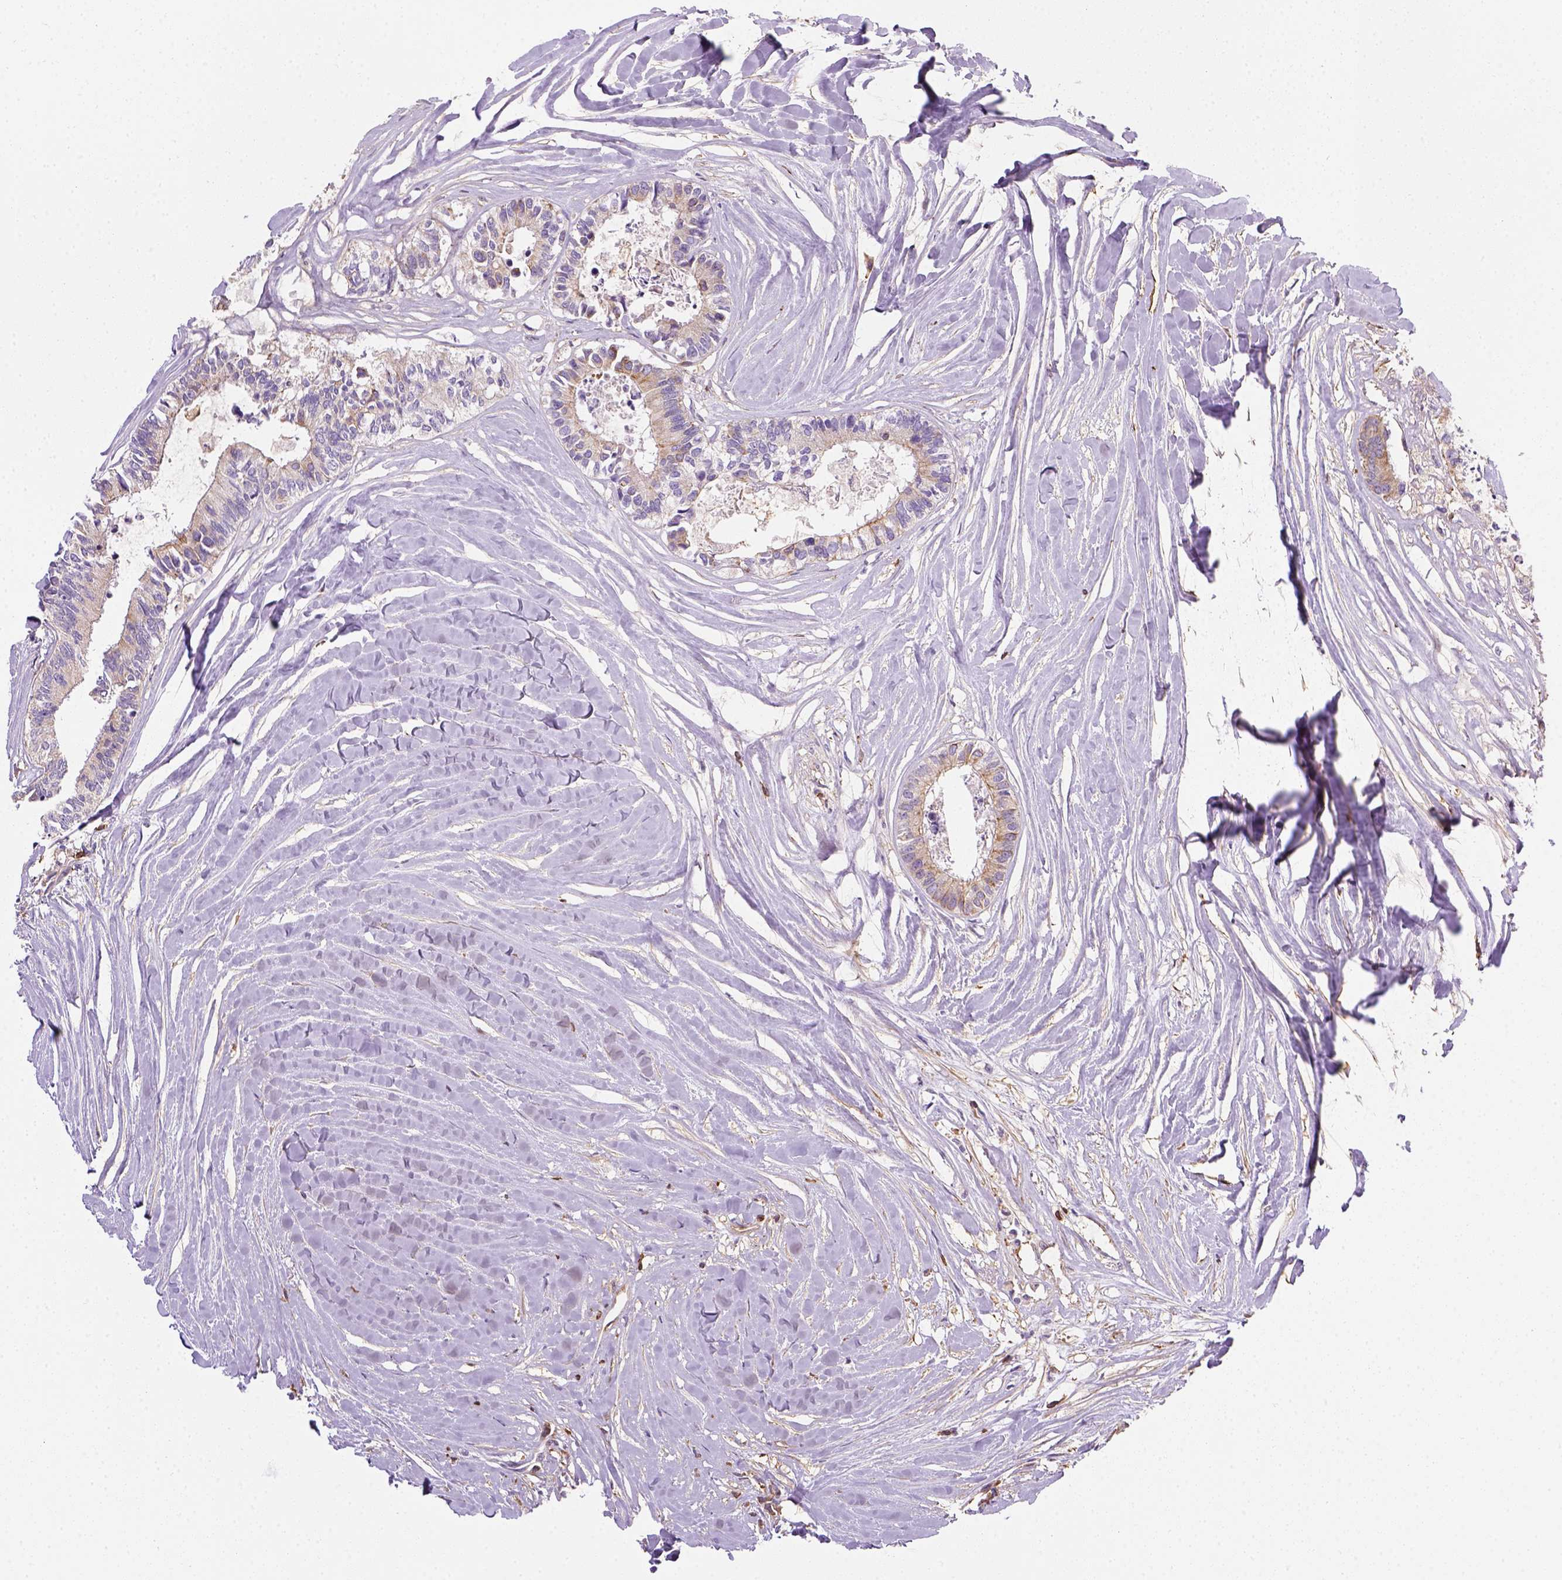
{"staining": {"intensity": "moderate", "quantity": "<25%", "location": "cytoplasmic/membranous"}, "tissue": "colorectal cancer", "cell_type": "Tumor cells", "image_type": "cancer", "snomed": [{"axis": "morphology", "description": "Adenocarcinoma, NOS"}, {"axis": "topography", "description": "Colon"}, {"axis": "topography", "description": "Rectum"}], "caption": "DAB (3,3'-diaminobenzidine) immunohistochemical staining of colorectal adenocarcinoma exhibits moderate cytoplasmic/membranous protein staining in about <25% of tumor cells.", "gene": "GPRC5D", "patient": {"sex": "male", "age": 57}}